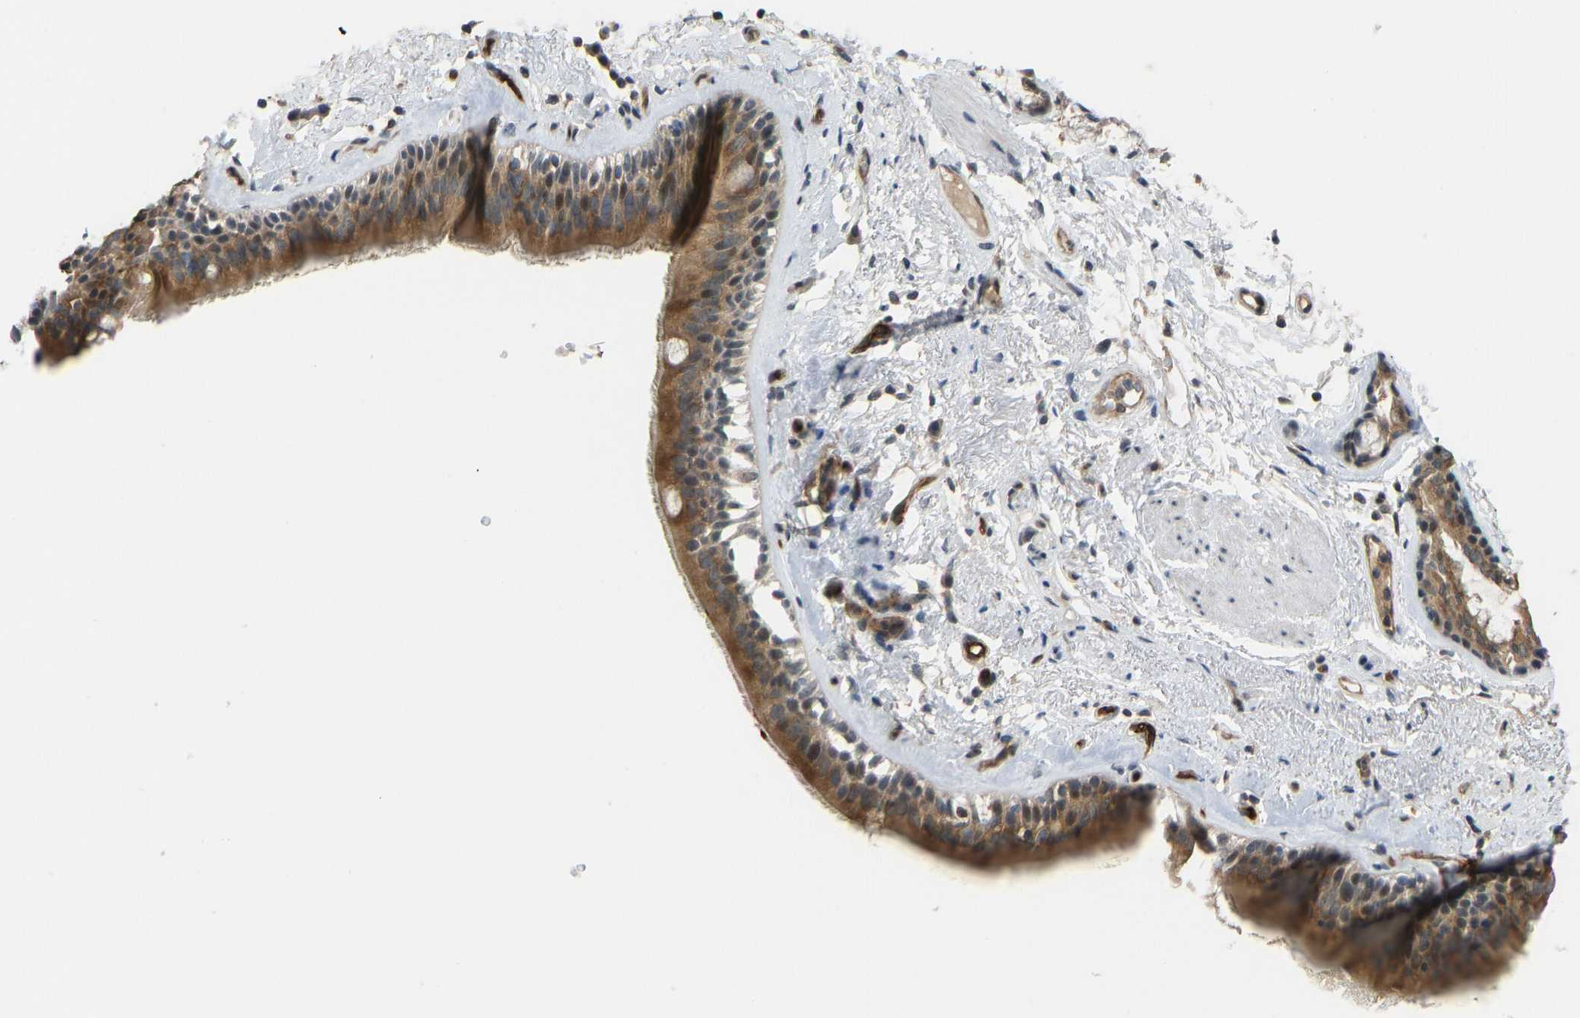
{"staining": {"intensity": "moderate", "quantity": ">75%", "location": "cytoplasmic/membranous"}, "tissue": "bronchus", "cell_type": "Respiratory epithelial cells", "image_type": "normal", "snomed": [{"axis": "morphology", "description": "Normal tissue, NOS"}, {"axis": "topography", "description": "Cartilage tissue"}], "caption": "Moderate cytoplasmic/membranous expression for a protein is appreciated in about >75% of respiratory epithelial cells of unremarkable bronchus using immunohistochemistry.", "gene": "CCT8", "patient": {"sex": "female", "age": 63}}